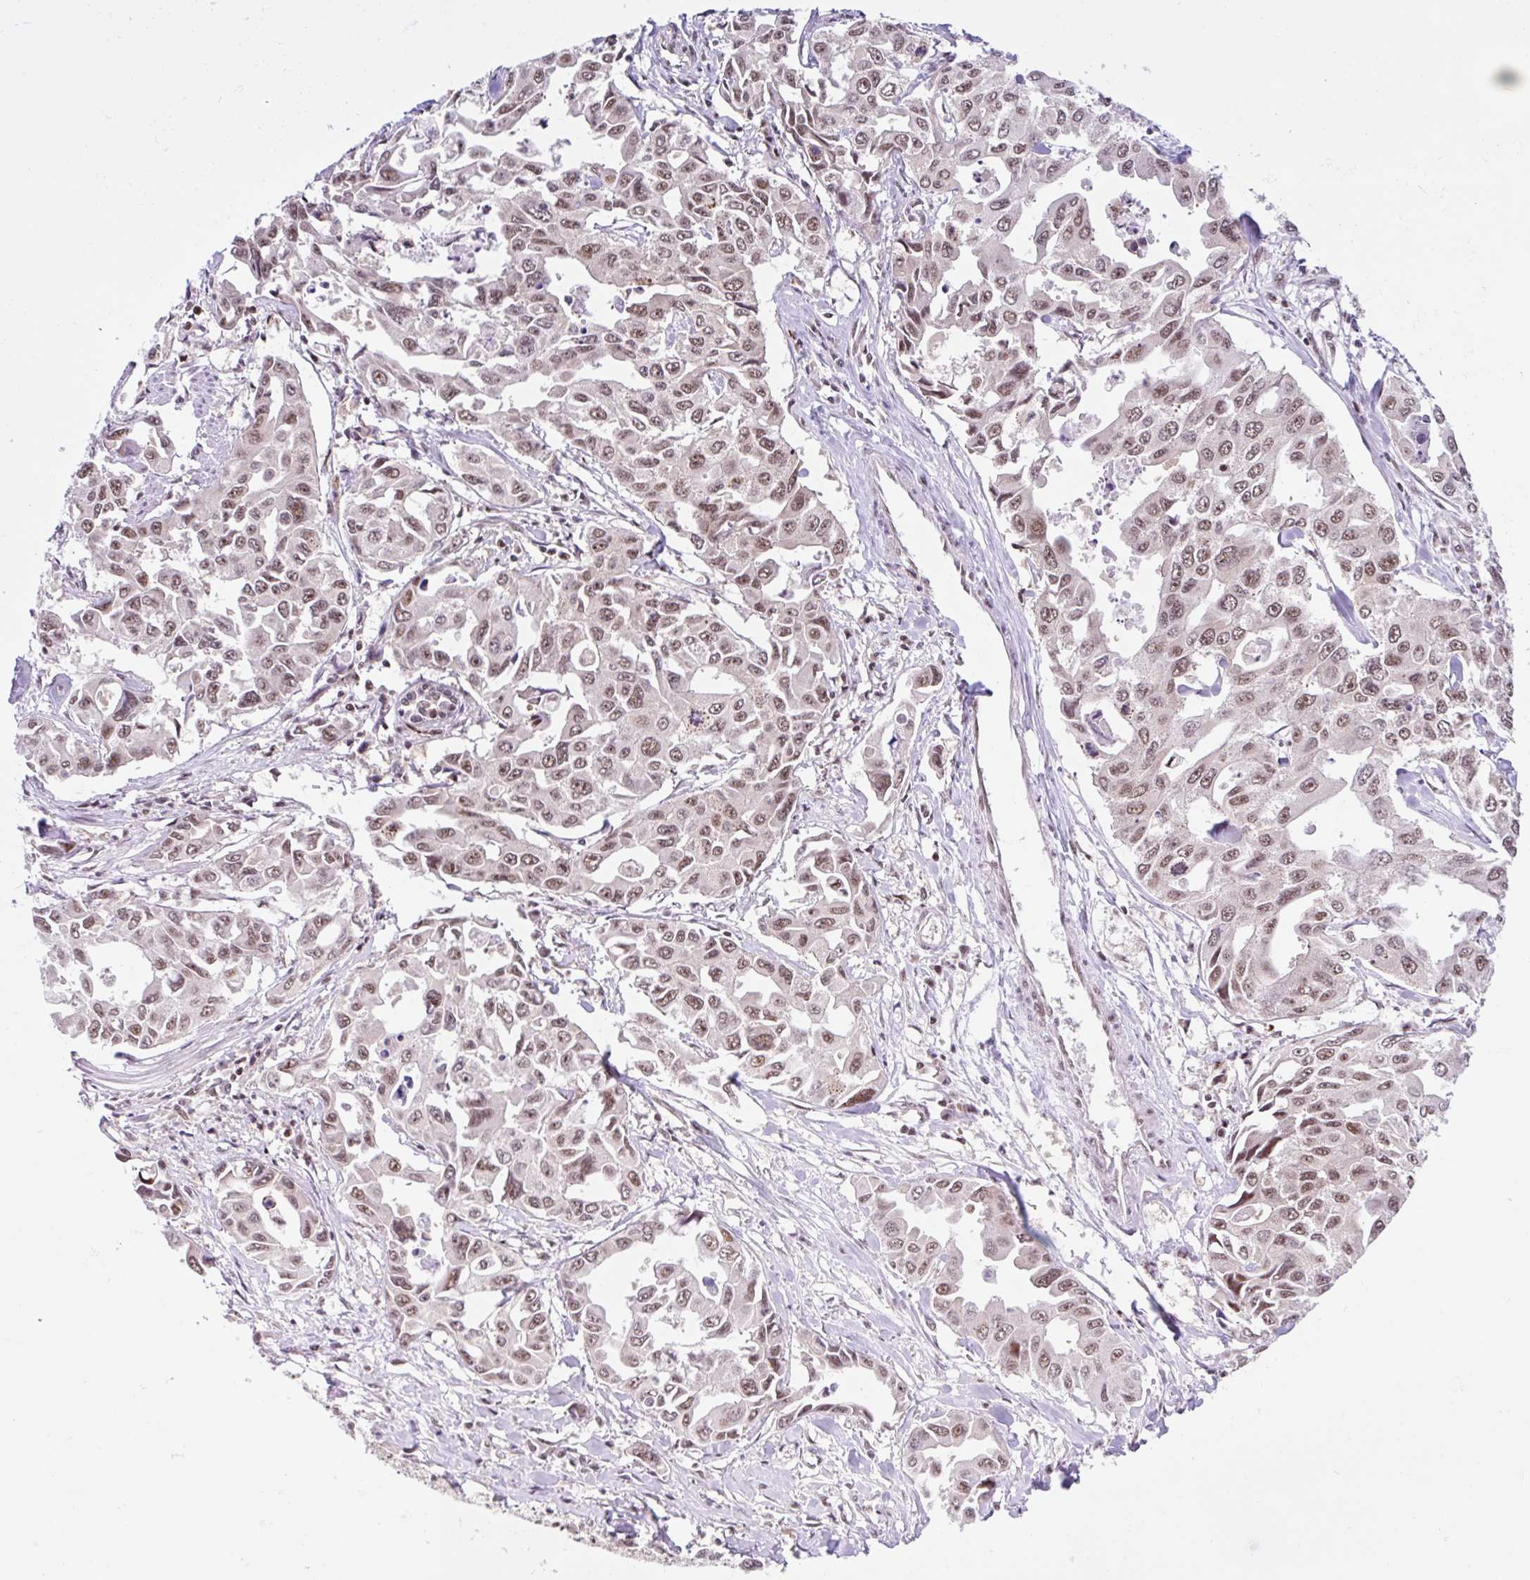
{"staining": {"intensity": "weak", "quantity": ">75%", "location": "nuclear"}, "tissue": "lung cancer", "cell_type": "Tumor cells", "image_type": "cancer", "snomed": [{"axis": "morphology", "description": "Adenocarcinoma, NOS"}, {"axis": "topography", "description": "Lung"}], "caption": "Lung adenocarcinoma stained for a protein shows weak nuclear positivity in tumor cells.", "gene": "CCDC12", "patient": {"sex": "male", "age": 64}}